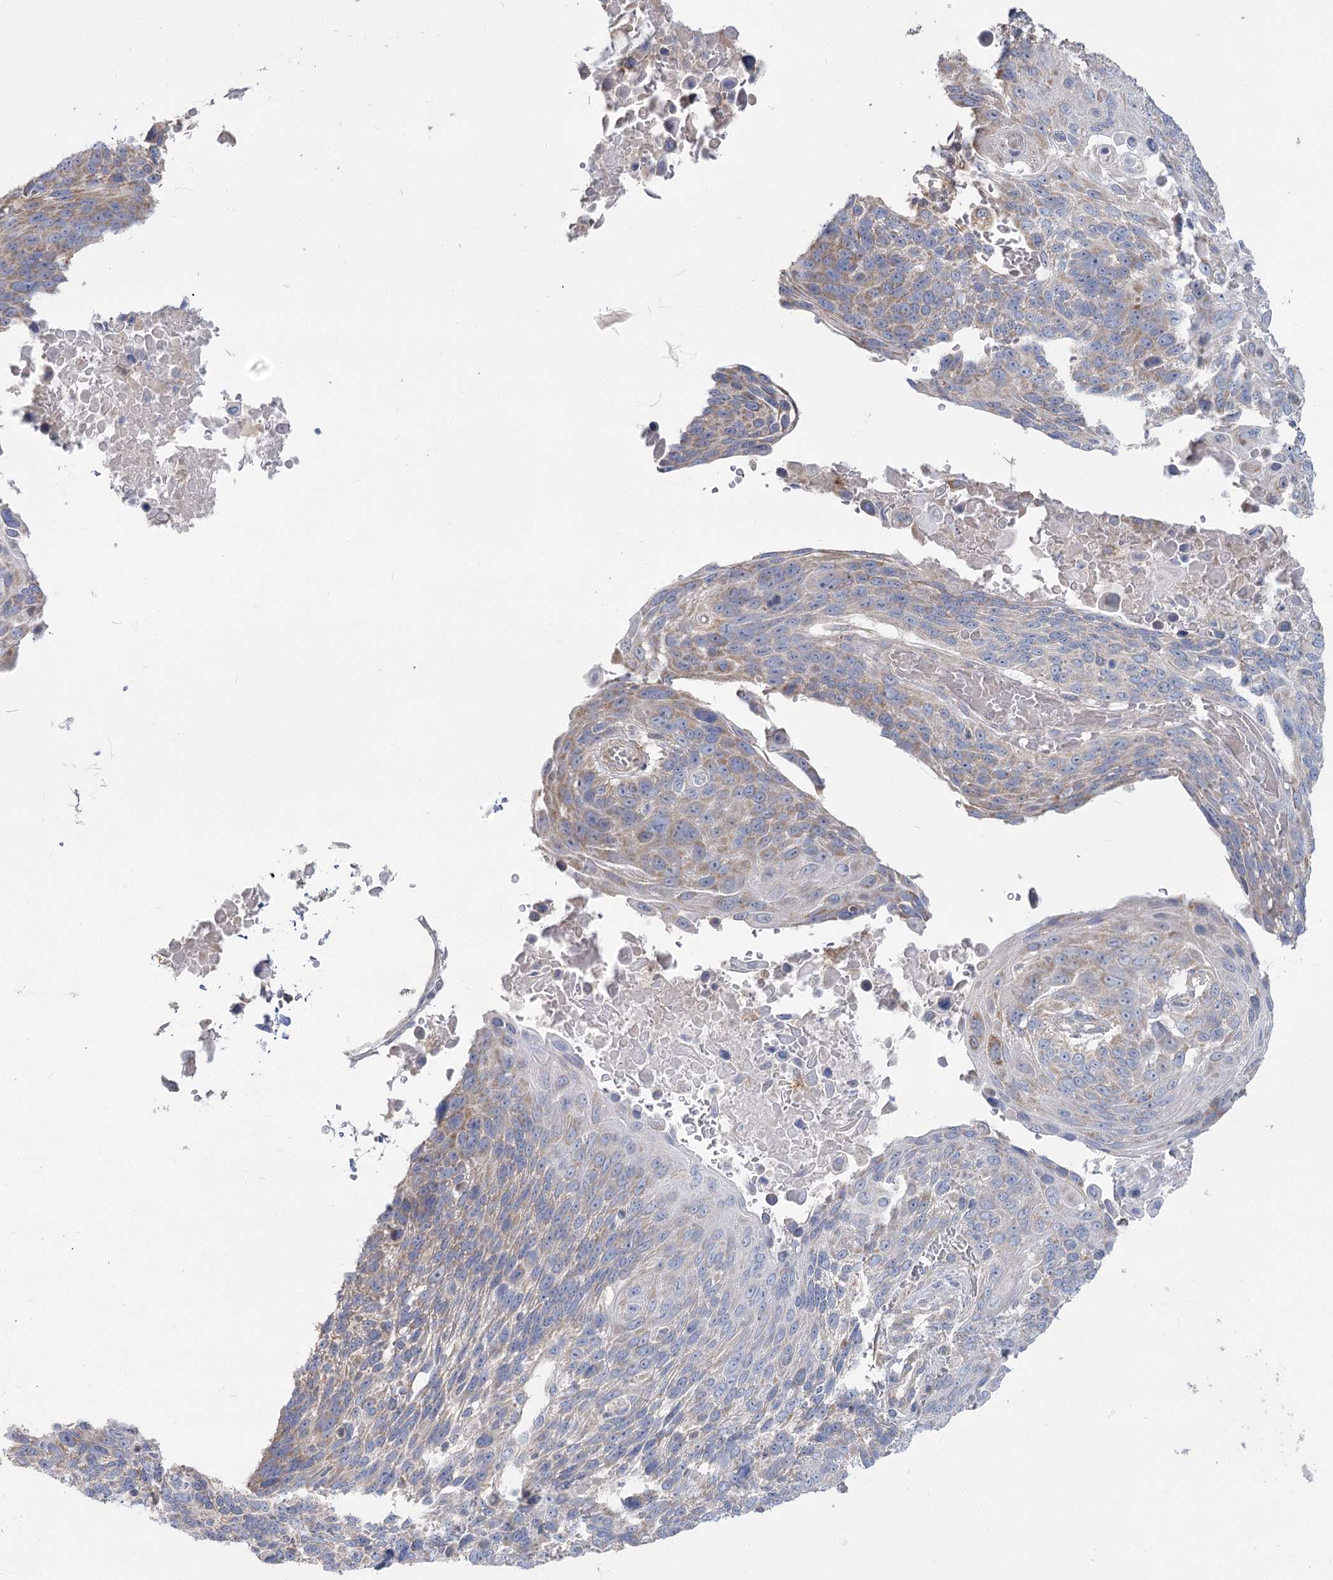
{"staining": {"intensity": "weak", "quantity": "<25%", "location": "cytoplasmic/membranous"}, "tissue": "lung cancer", "cell_type": "Tumor cells", "image_type": "cancer", "snomed": [{"axis": "morphology", "description": "Squamous cell carcinoma, NOS"}, {"axis": "topography", "description": "Lung"}], "caption": "Photomicrograph shows no protein expression in tumor cells of lung cancer (squamous cell carcinoma) tissue. Brightfield microscopy of immunohistochemistry stained with DAB (brown) and hematoxylin (blue), captured at high magnification.", "gene": "TMEM187", "patient": {"sex": "male", "age": 66}}